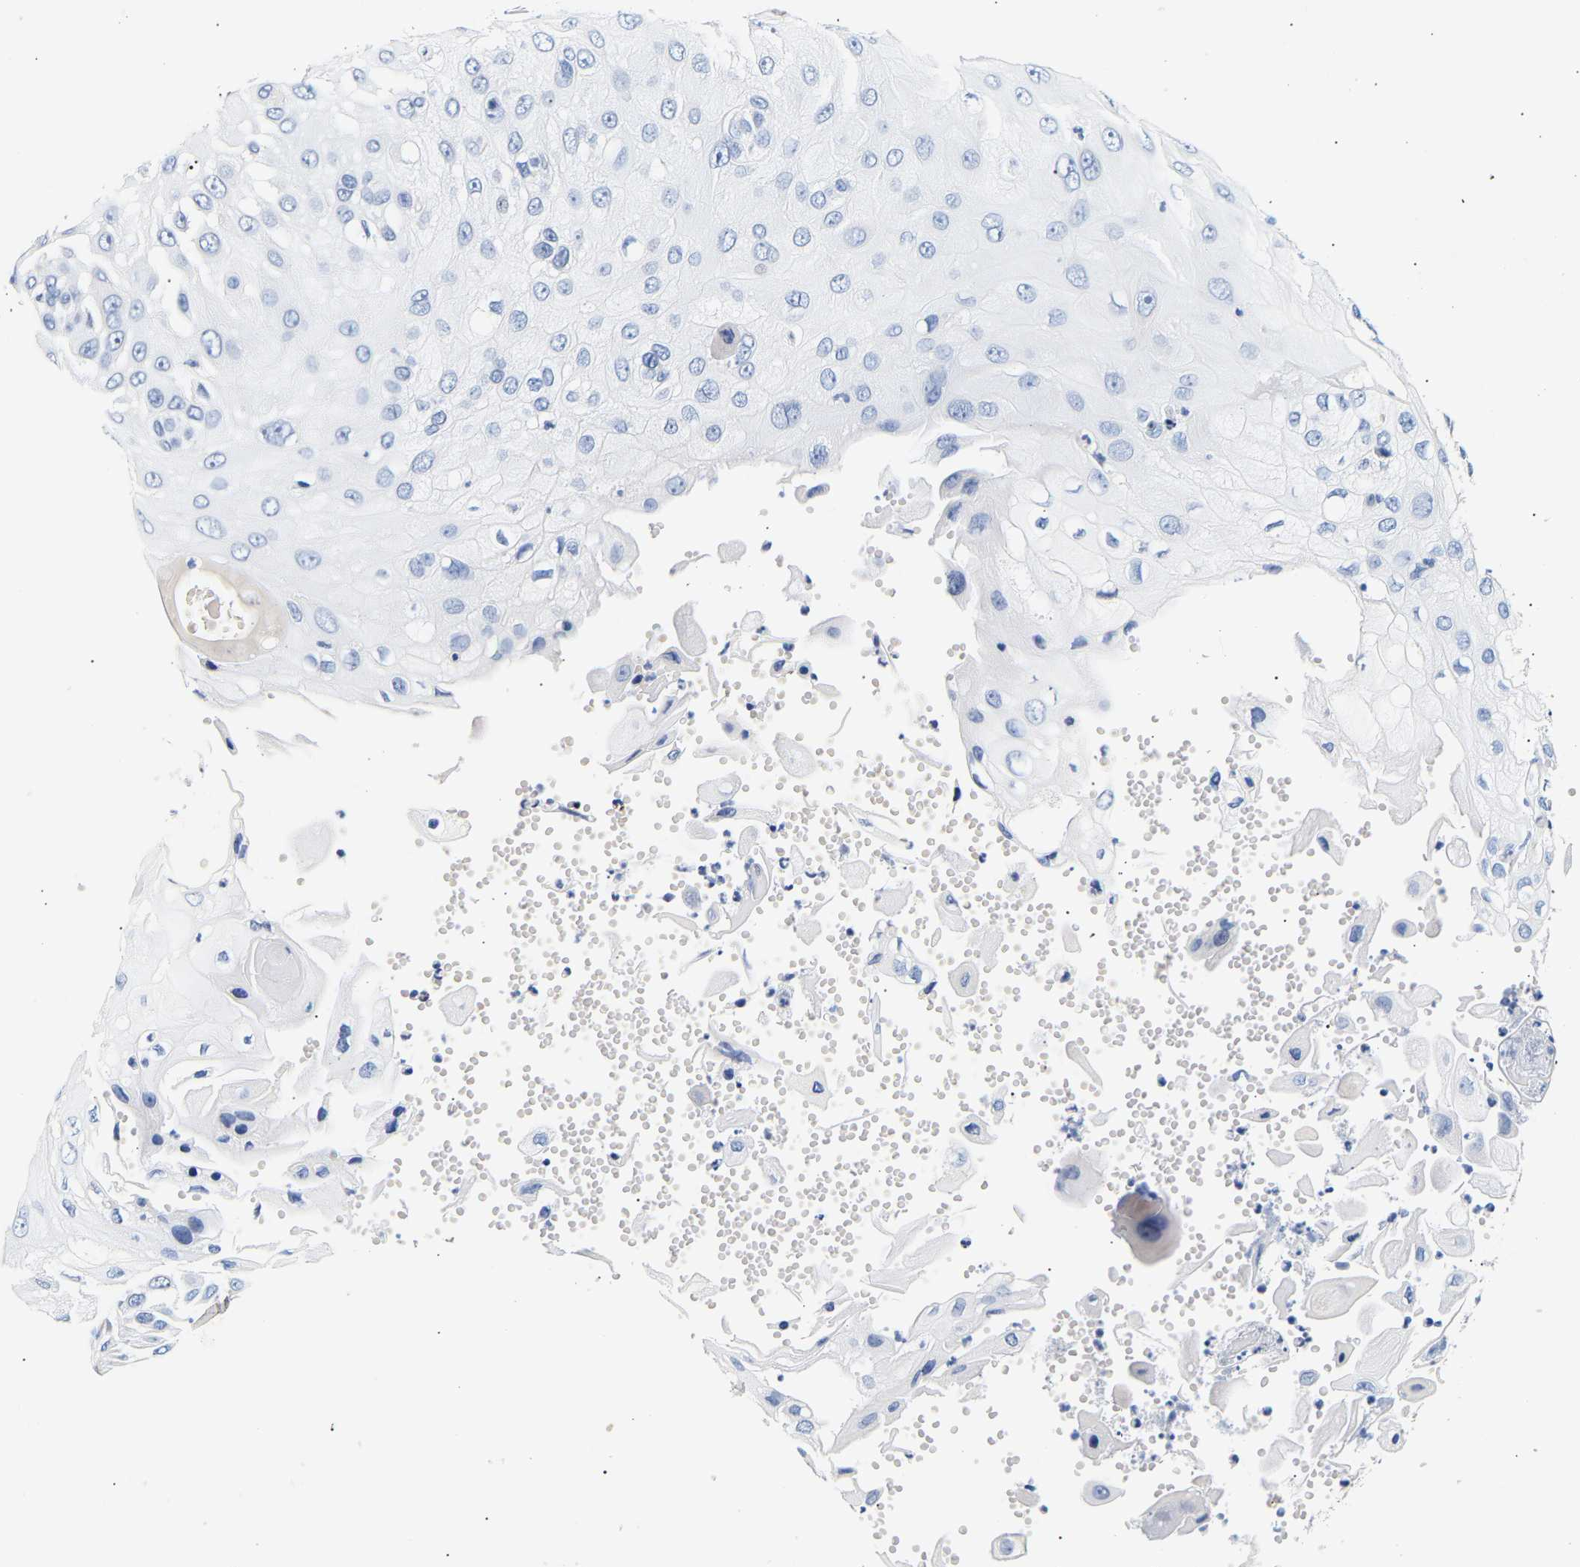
{"staining": {"intensity": "negative", "quantity": "none", "location": "none"}, "tissue": "skin cancer", "cell_type": "Tumor cells", "image_type": "cancer", "snomed": [{"axis": "morphology", "description": "Squamous cell carcinoma, NOS"}, {"axis": "topography", "description": "Skin"}], "caption": "Protein analysis of squamous cell carcinoma (skin) exhibits no significant staining in tumor cells. (DAB (3,3'-diaminobenzidine) IHC with hematoxylin counter stain).", "gene": "IGFBP7", "patient": {"sex": "female", "age": 44}}